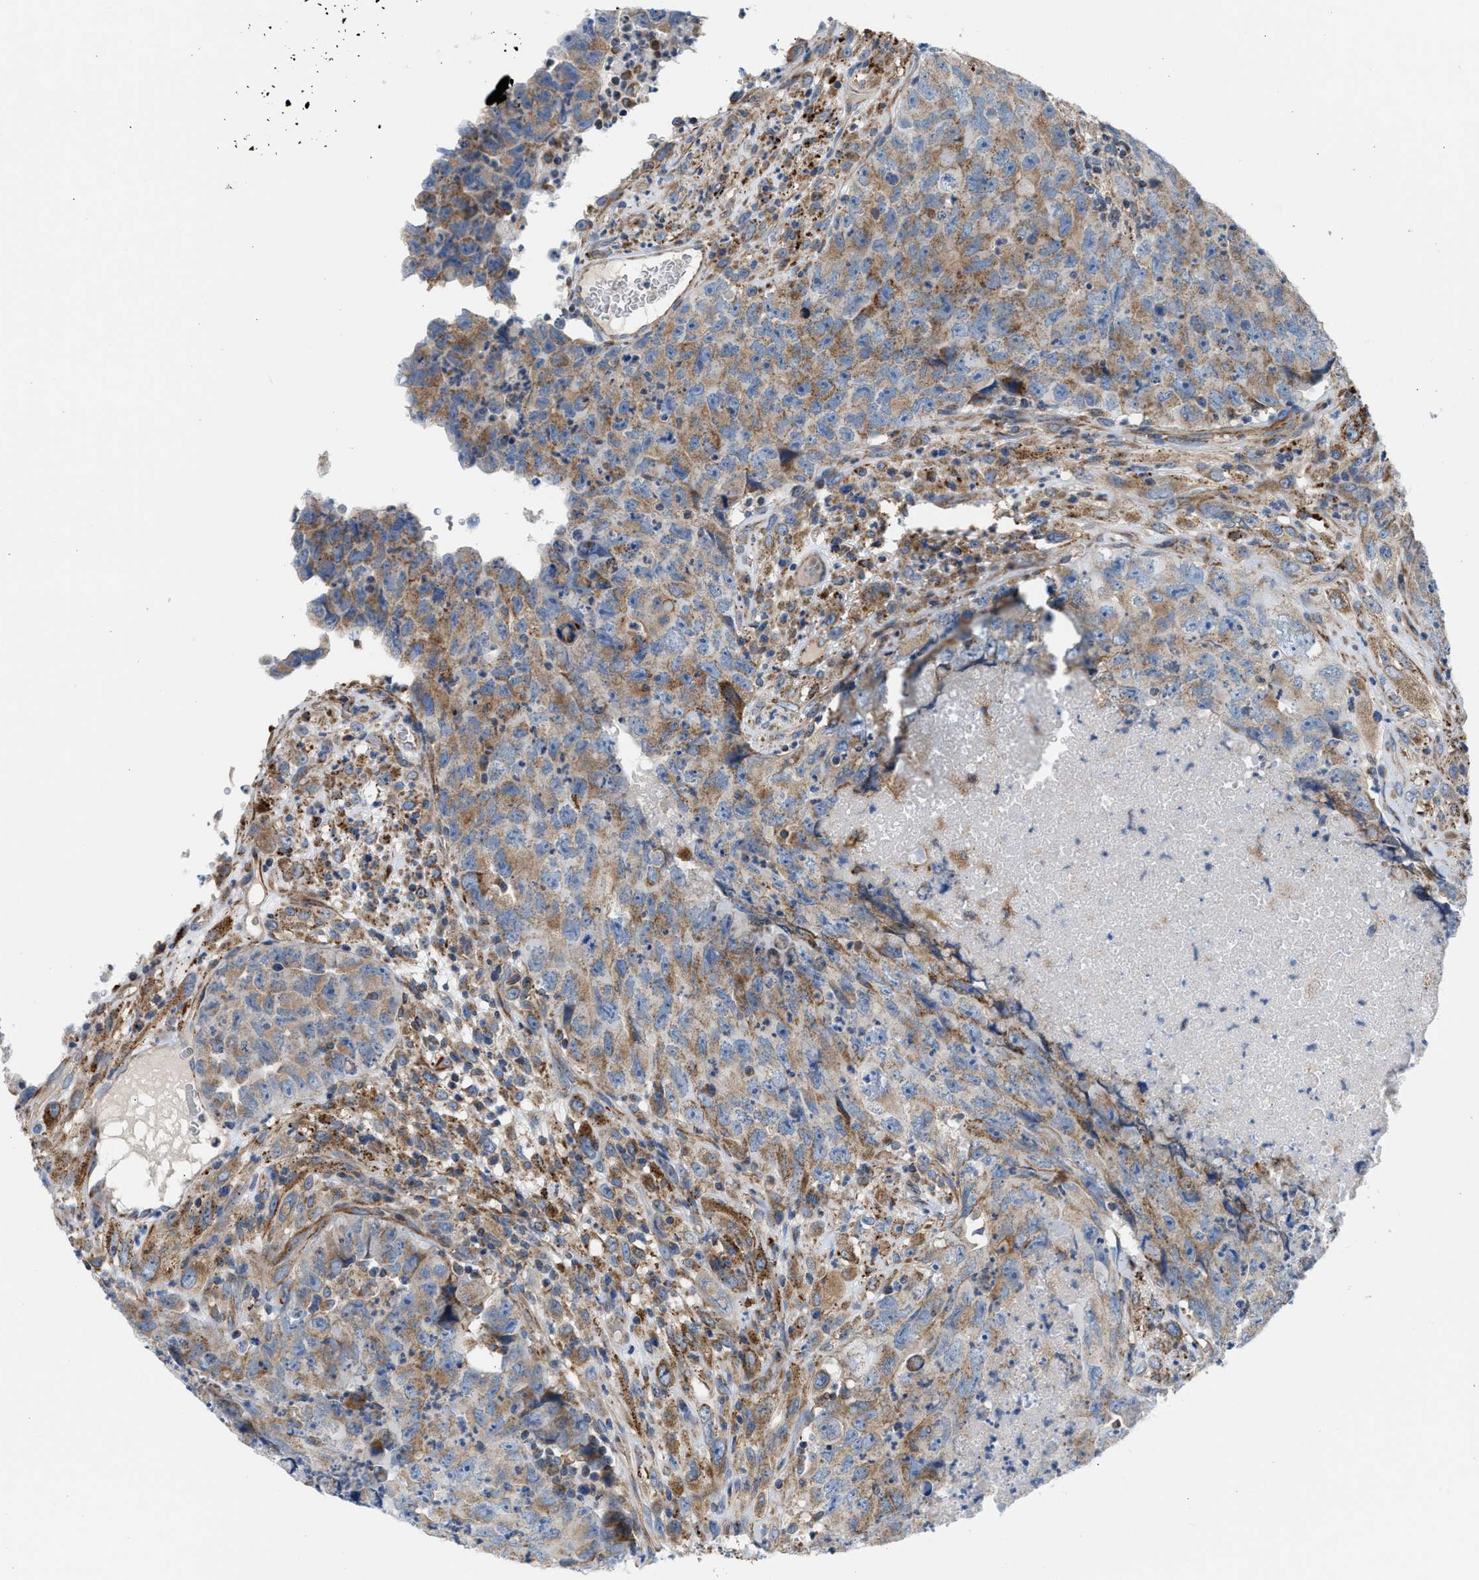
{"staining": {"intensity": "moderate", "quantity": ">75%", "location": "cytoplasmic/membranous"}, "tissue": "testis cancer", "cell_type": "Tumor cells", "image_type": "cancer", "snomed": [{"axis": "morphology", "description": "Carcinoma, Embryonal, NOS"}, {"axis": "topography", "description": "Testis"}], "caption": "Human testis cancer stained with a brown dye demonstrates moderate cytoplasmic/membranous positive expression in approximately >75% of tumor cells.", "gene": "SLC10A3", "patient": {"sex": "male", "age": 32}}